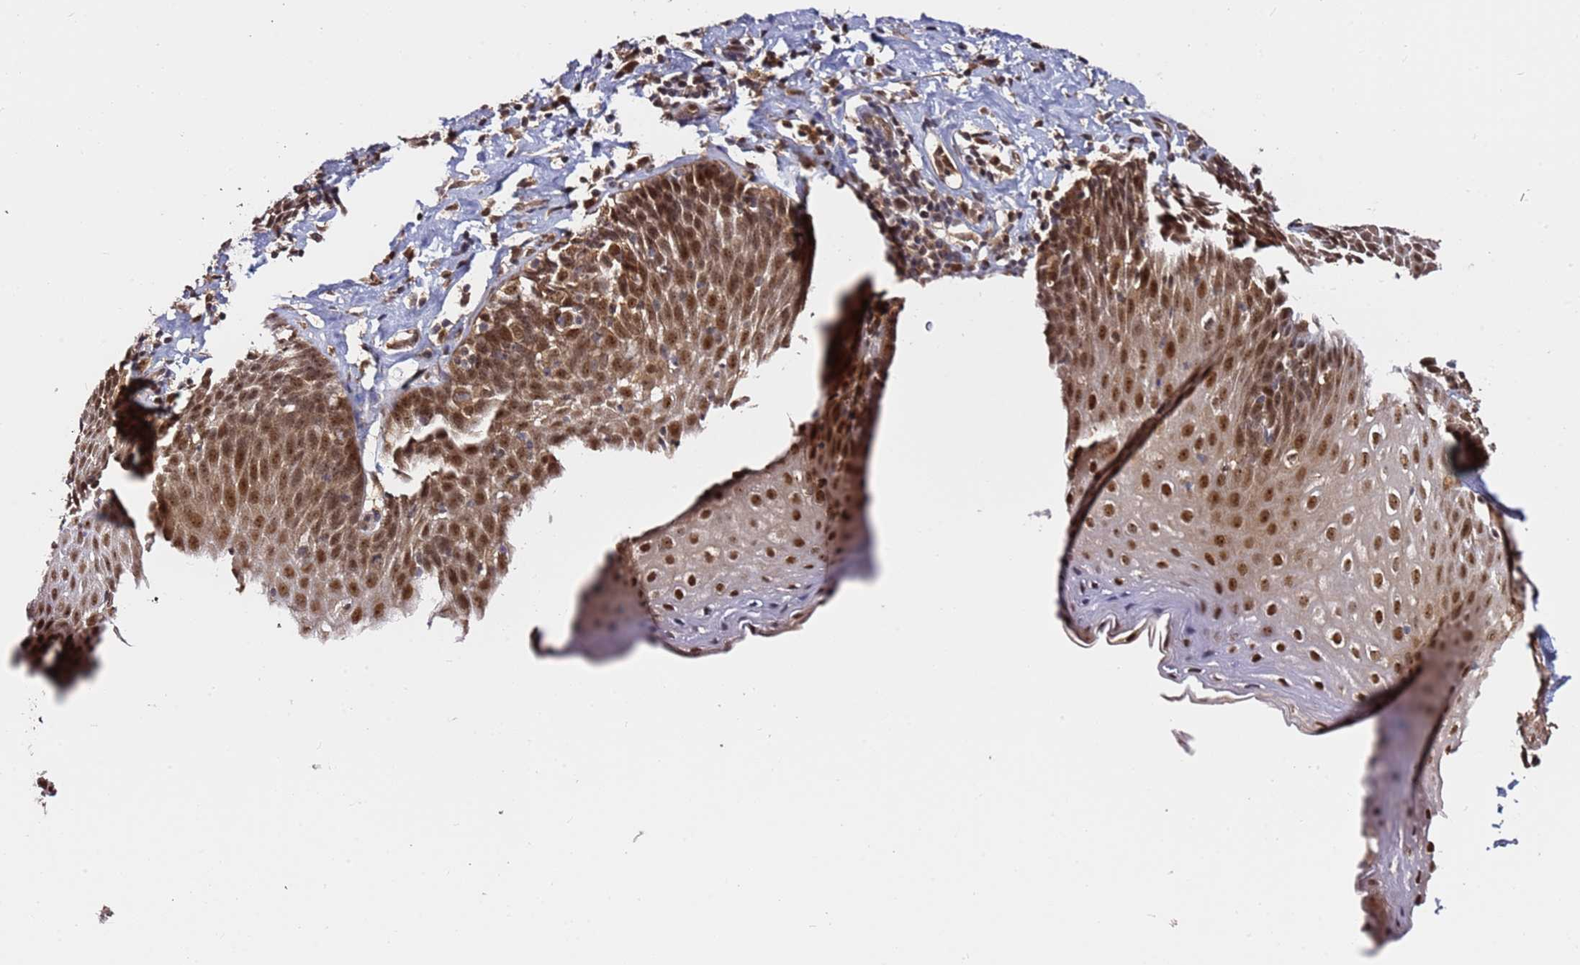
{"staining": {"intensity": "strong", "quantity": ">75%", "location": "cytoplasmic/membranous,nuclear"}, "tissue": "esophagus", "cell_type": "Squamous epithelial cells", "image_type": "normal", "snomed": [{"axis": "morphology", "description": "Normal tissue, NOS"}, {"axis": "topography", "description": "Esophagus"}], "caption": "Protein staining displays strong cytoplasmic/membranous,nuclear expression in about >75% of squamous epithelial cells in benign esophagus. Immunohistochemistry (ihc) stains the protein of interest in brown and the nuclei are stained blue.", "gene": "RGS18", "patient": {"sex": "female", "age": 61}}